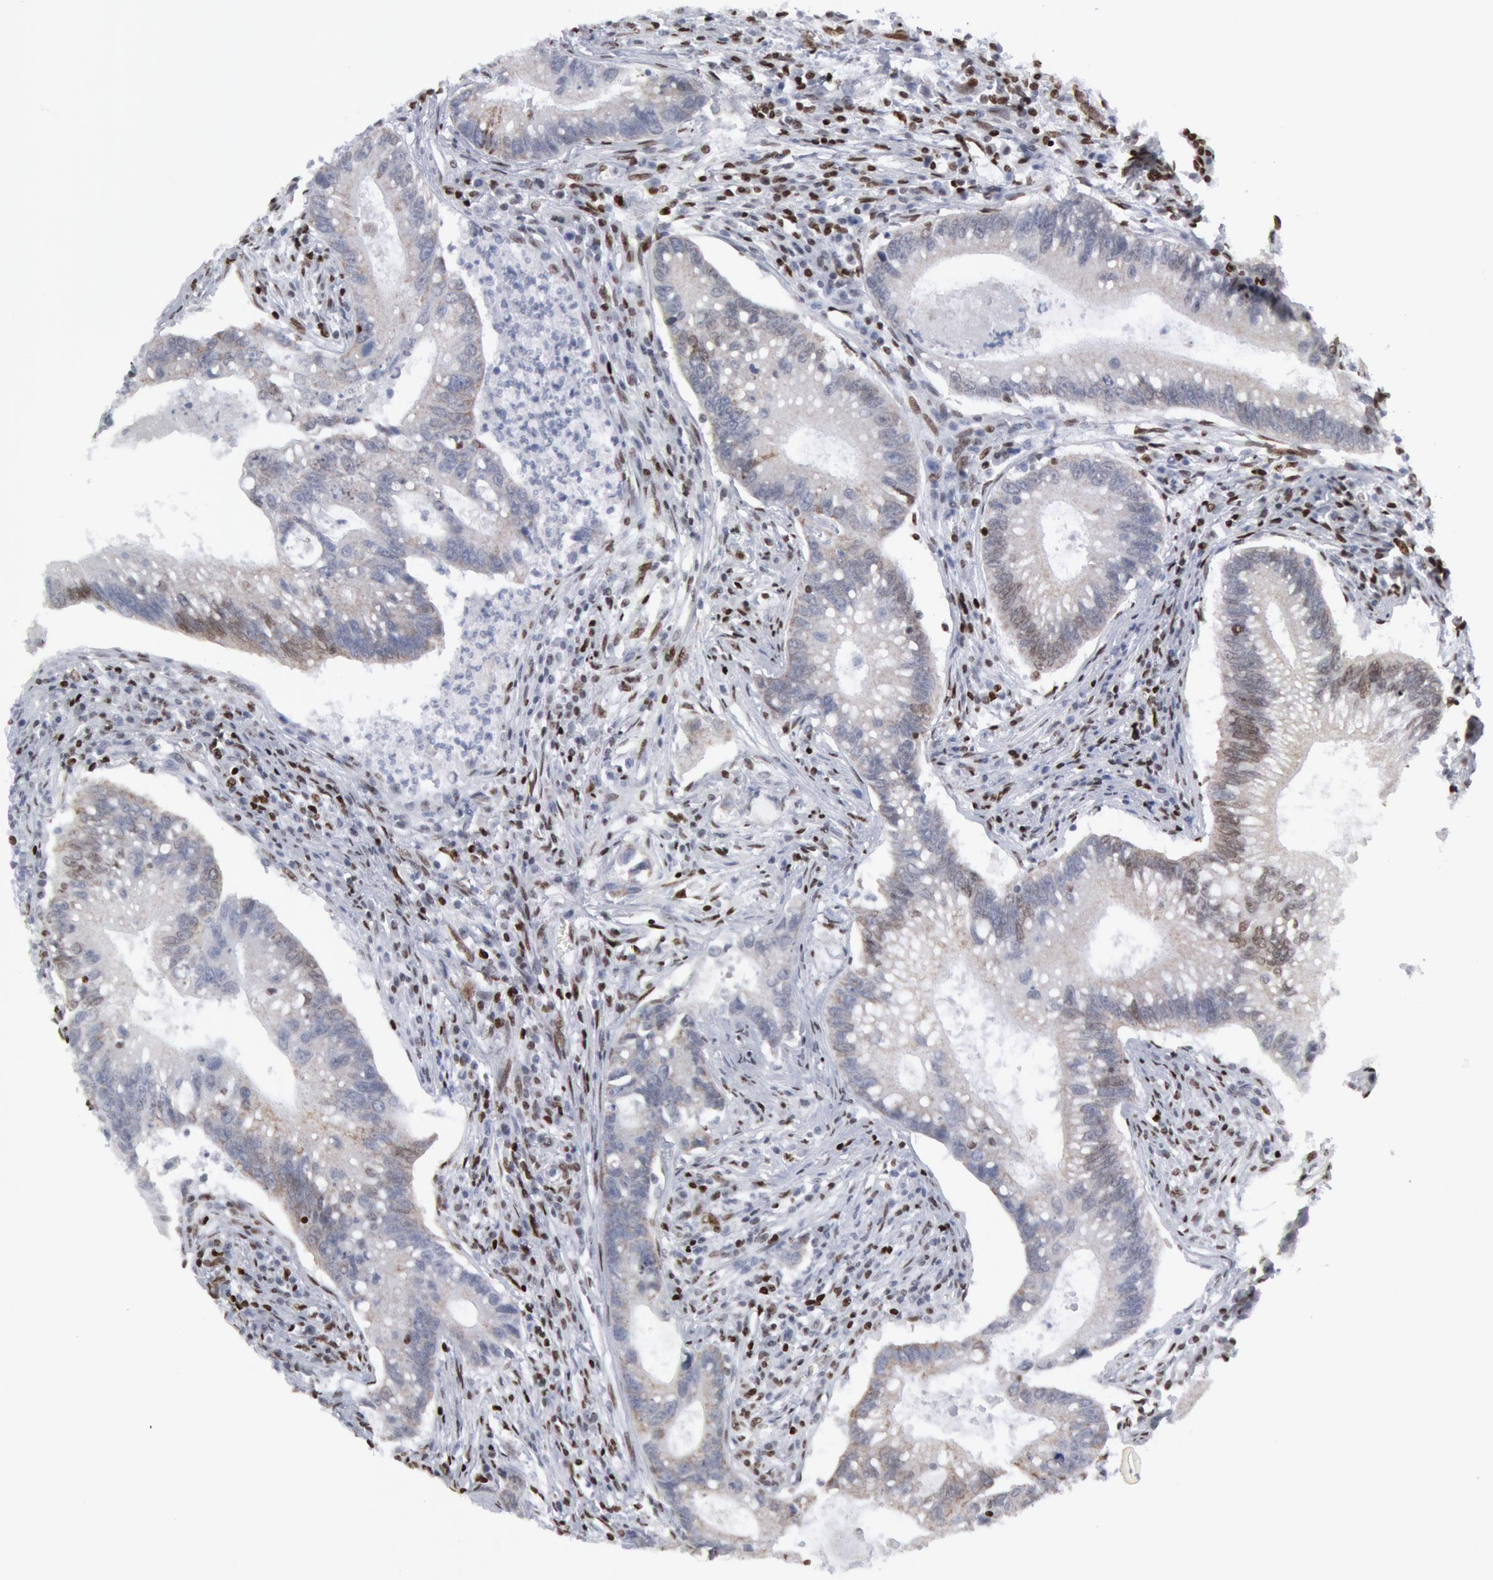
{"staining": {"intensity": "negative", "quantity": "none", "location": "none"}, "tissue": "colorectal cancer", "cell_type": "Tumor cells", "image_type": "cancer", "snomed": [{"axis": "morphology", "description": "Adenocarcinoma, NOS"}, {"axis": "topography", "description": "Rectum"}], "caption": "Photomicrograph shows no significant protein positivity in tumor cells of colorectal cancer. Nuclei are stained in blue.", "gene": "MECP2", "patient": {"sex": "female", "age": 81}}